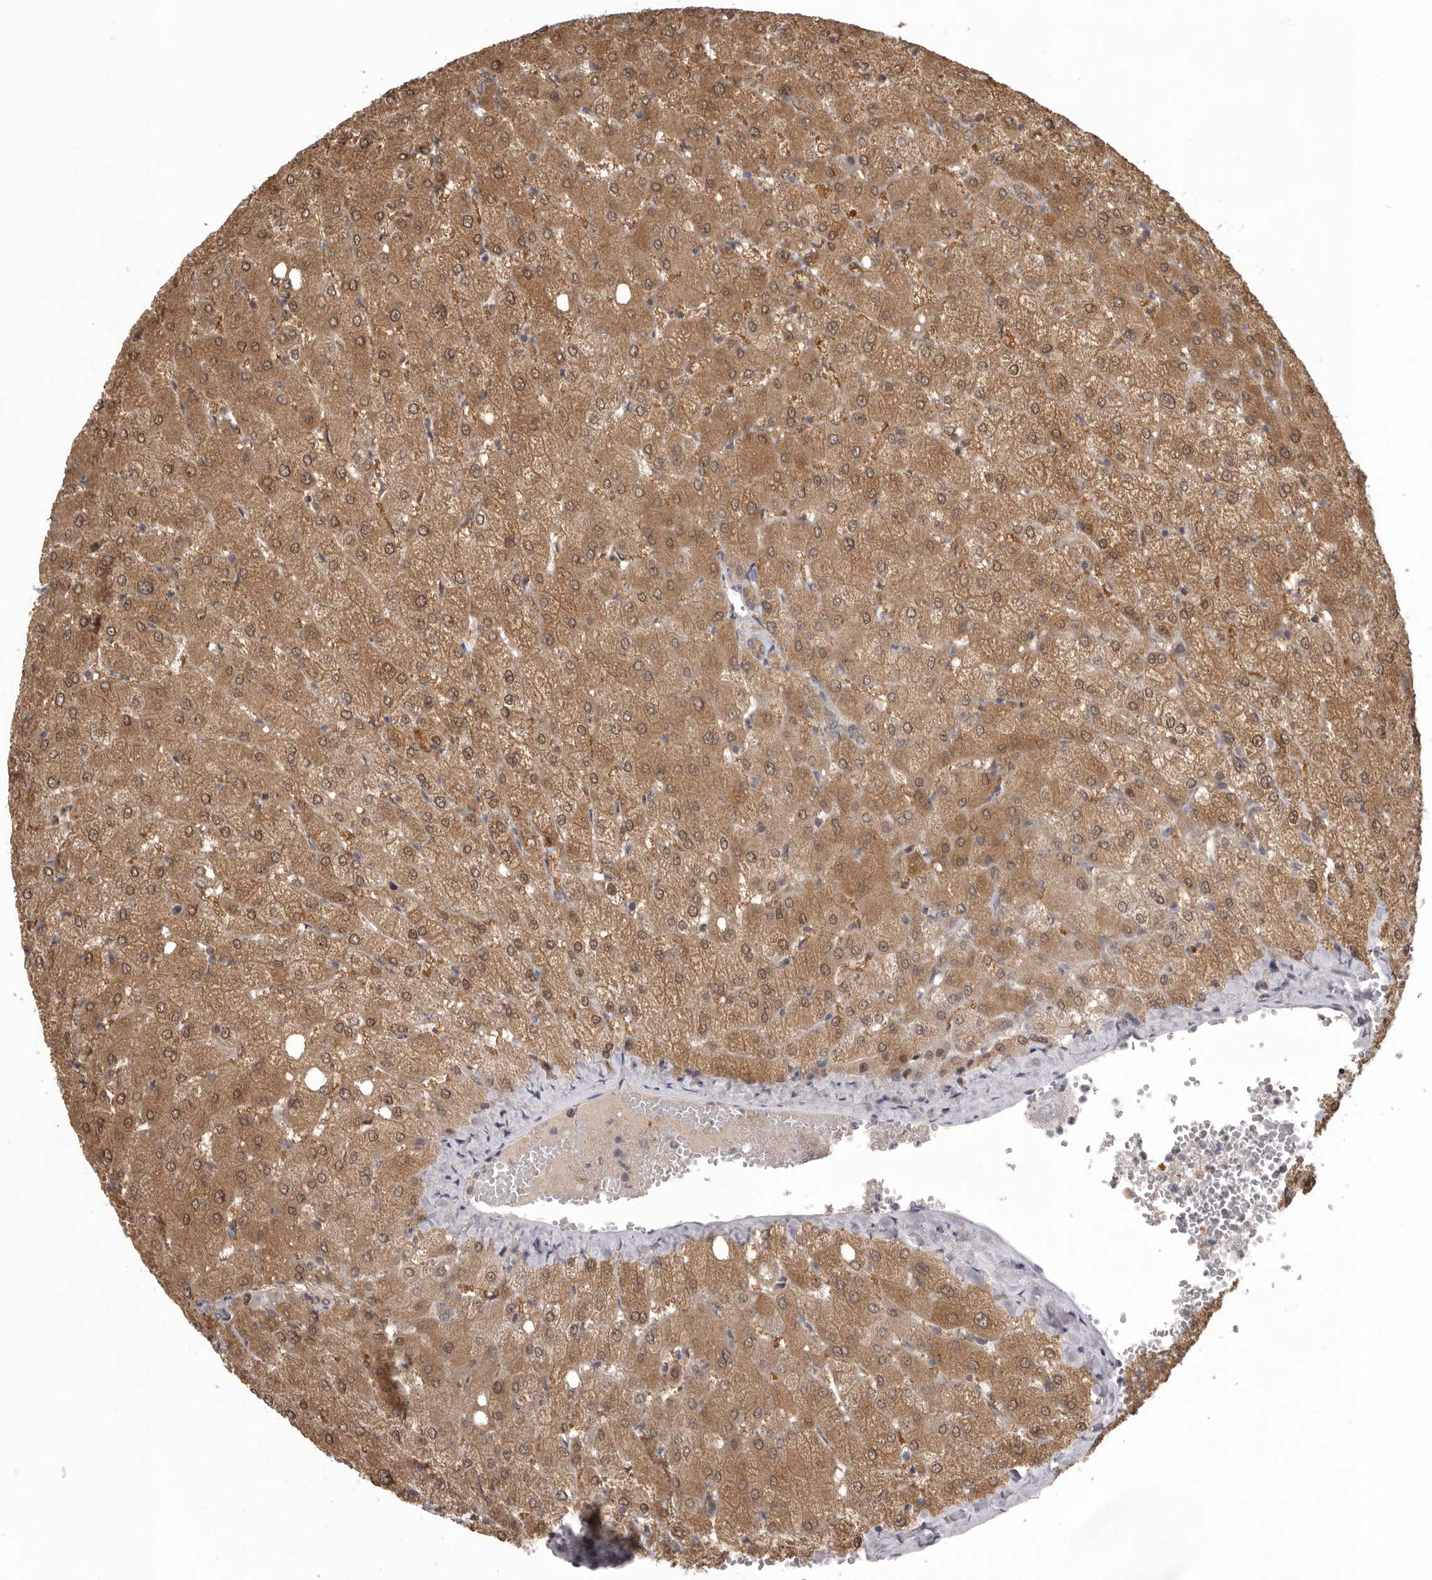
{"staining": {"intensity": "moderate", "quantity": ">75%", "location": "cytoplasmic/membranous"}, "tissue": "liver", "cell_type": "Cholangiocytes", "image_type": "normal", "snomed": [{"axis": "morphology", "description": "Normal tissue, NOS"}, {"axis": "topography", "description": "Liver"}], "caption": "The immunohistochemical stain shows moderate cytoplasmic/membranous staining in cholangiocytes of unremarkable liver. The protein is shown in brown color, while the nuclei are stained blue.", "gene": "MDH1", "patient": {"sex": "female", "age": 54}}